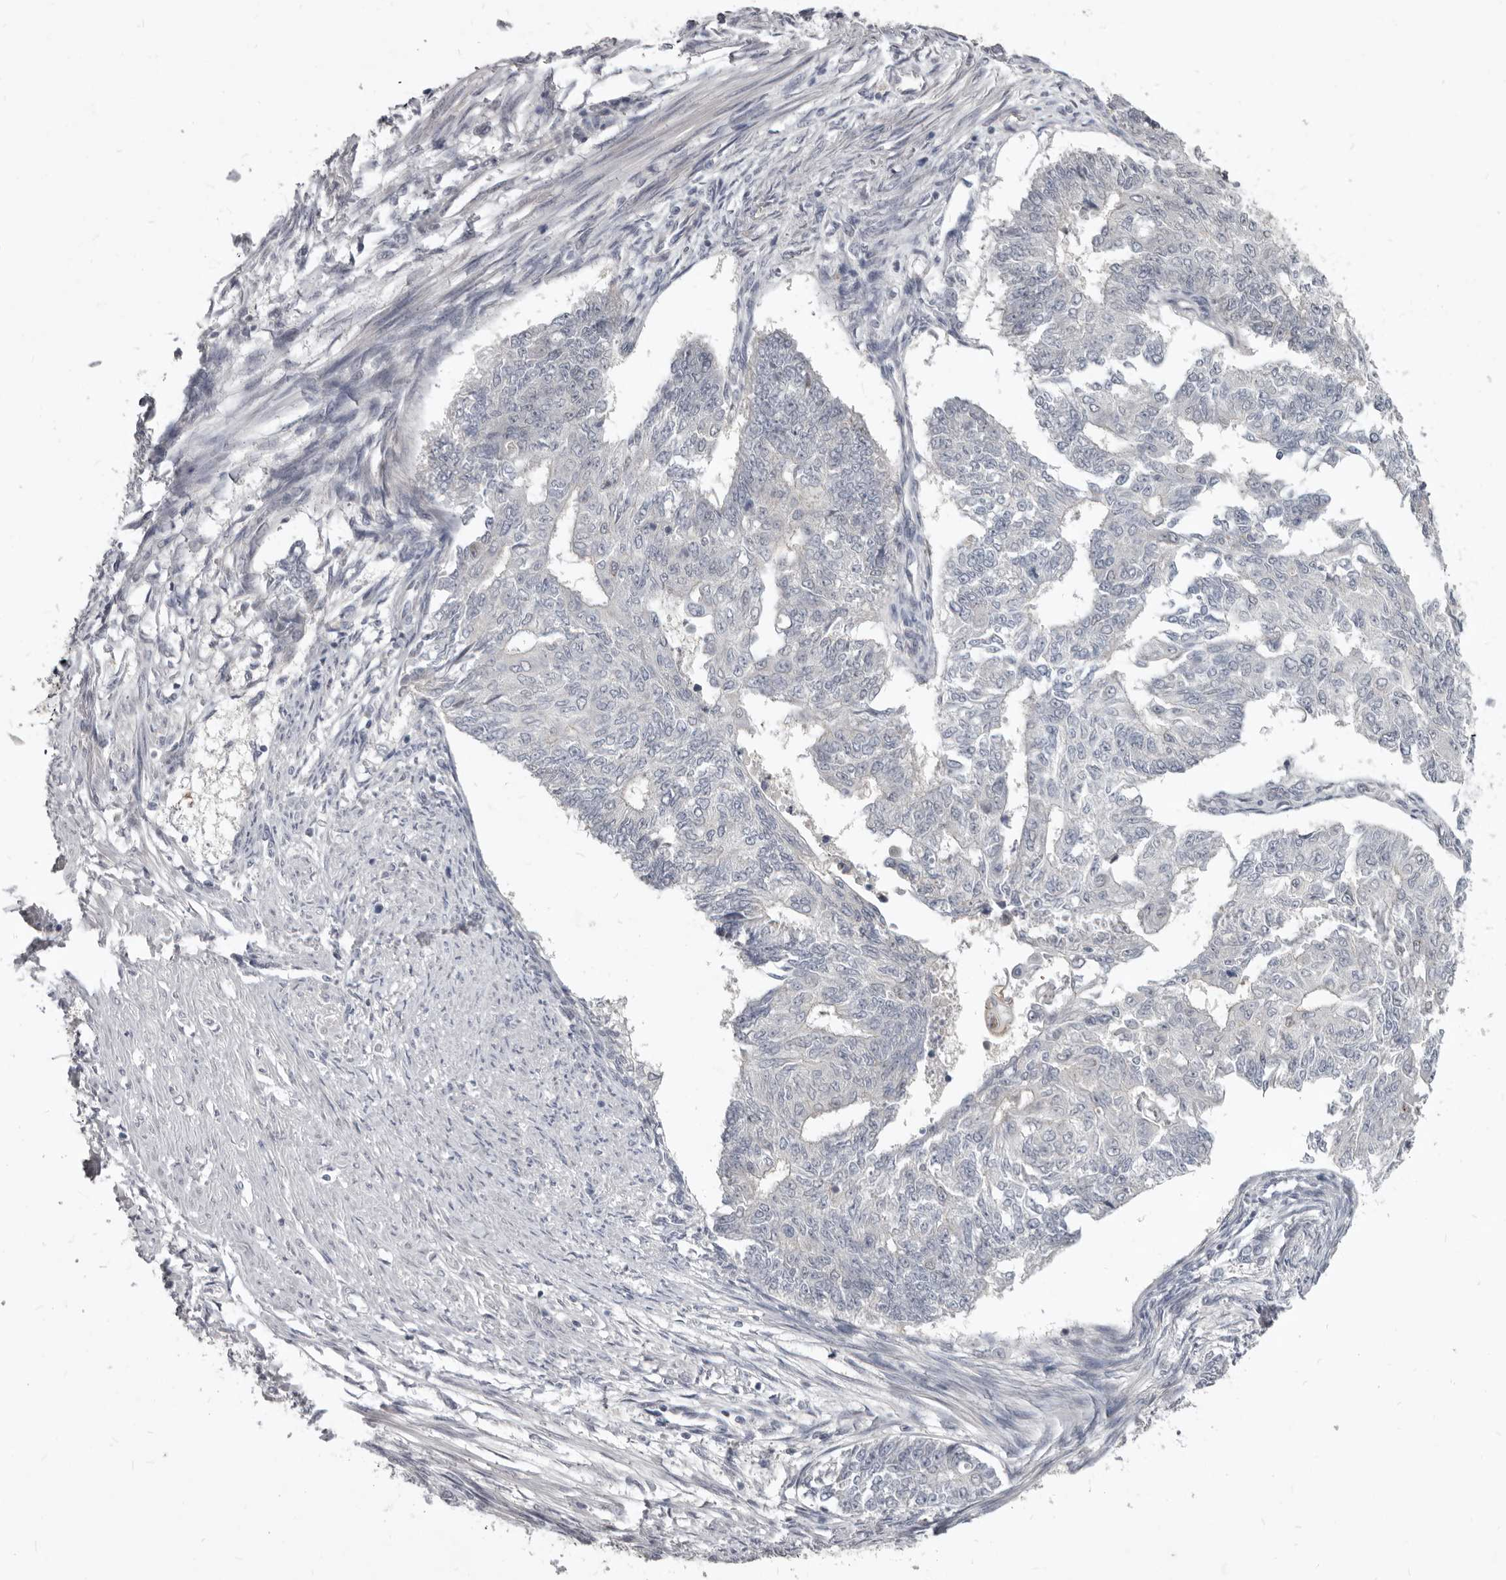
{"staining": {"intensity": "negative", "quantity": "none", "location": "none"}, "tissue": "endometrial cancer", "cell_type": "Tumor cells", "image_type": "cancer", "snomed": [{"axis": "morphology", "description": "Adenocarcinoma, NOS"}, {"axis": "topography", "description": "Endometrium"}], "caption": "Immunohistochemistry micrograph of neoplastic tissue: adenocarcinoma (endometrial) stained with DAB demonstrates no significant protein expression in tumor cells. Nuclei are stained in blue.", "gene": "SULT1E1", "patient": {"sex": "female", "age": 32}}